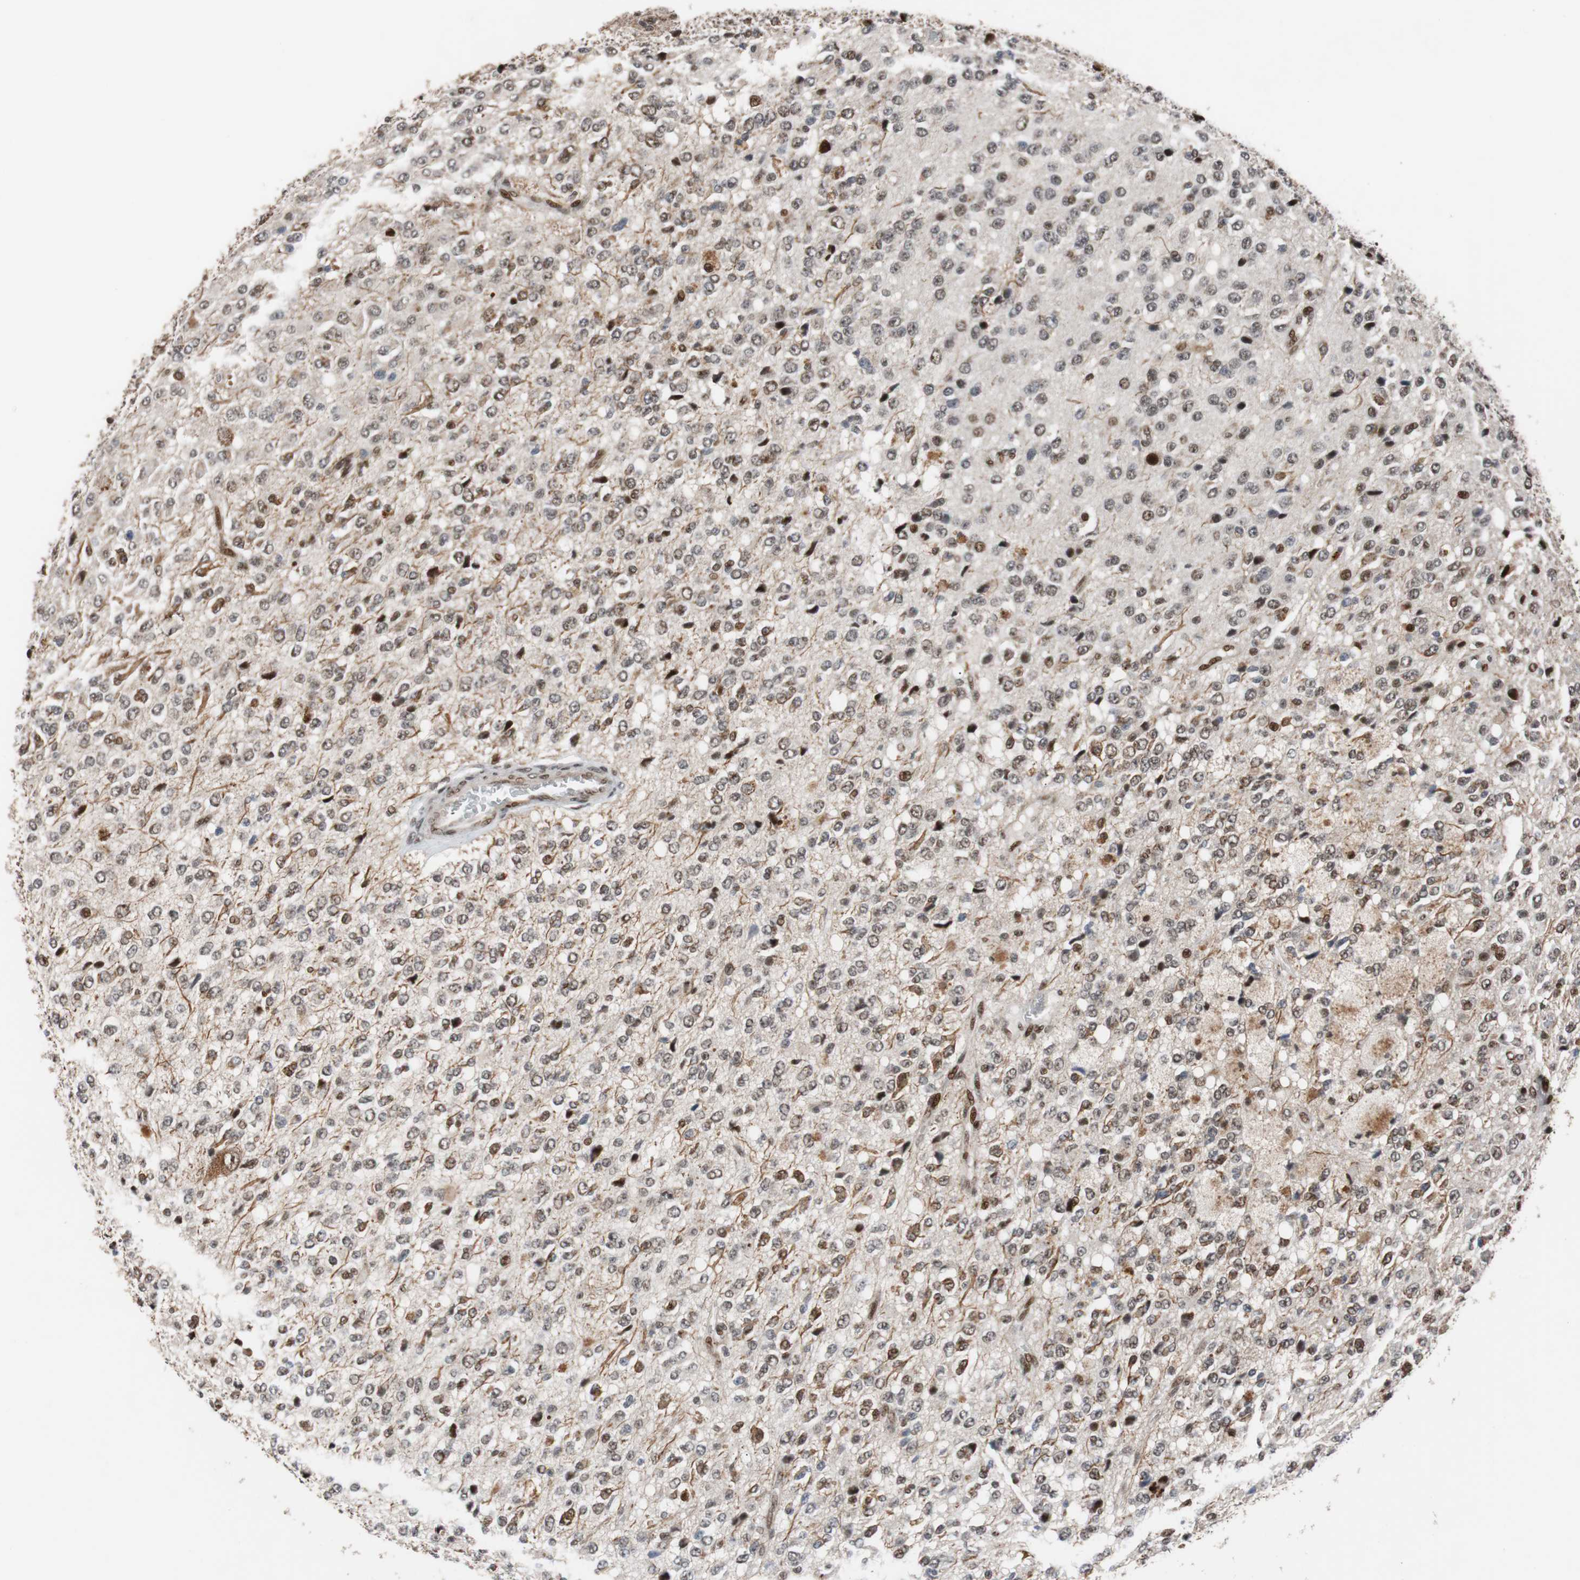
{"staining": {"intensity": "strong", "quantity": "25%-75%", "location": "nuclear"}, "tissue": "glioma", "cell_type": "Tumor cells", "image_type": "cancer", "snomed": [{"axis": "morphology", "description": "Glioma, malignant, High grade"}, {"axis": "topography", "description": "pancreas cauda"}], "caption": "Tumor cells display high levels of strong nuclear positivity in approximately 25%-75% of cells in malignant glioma (high-grade).", "gene": "NBL1", "patient": {"sex": "male", "age": 60}}